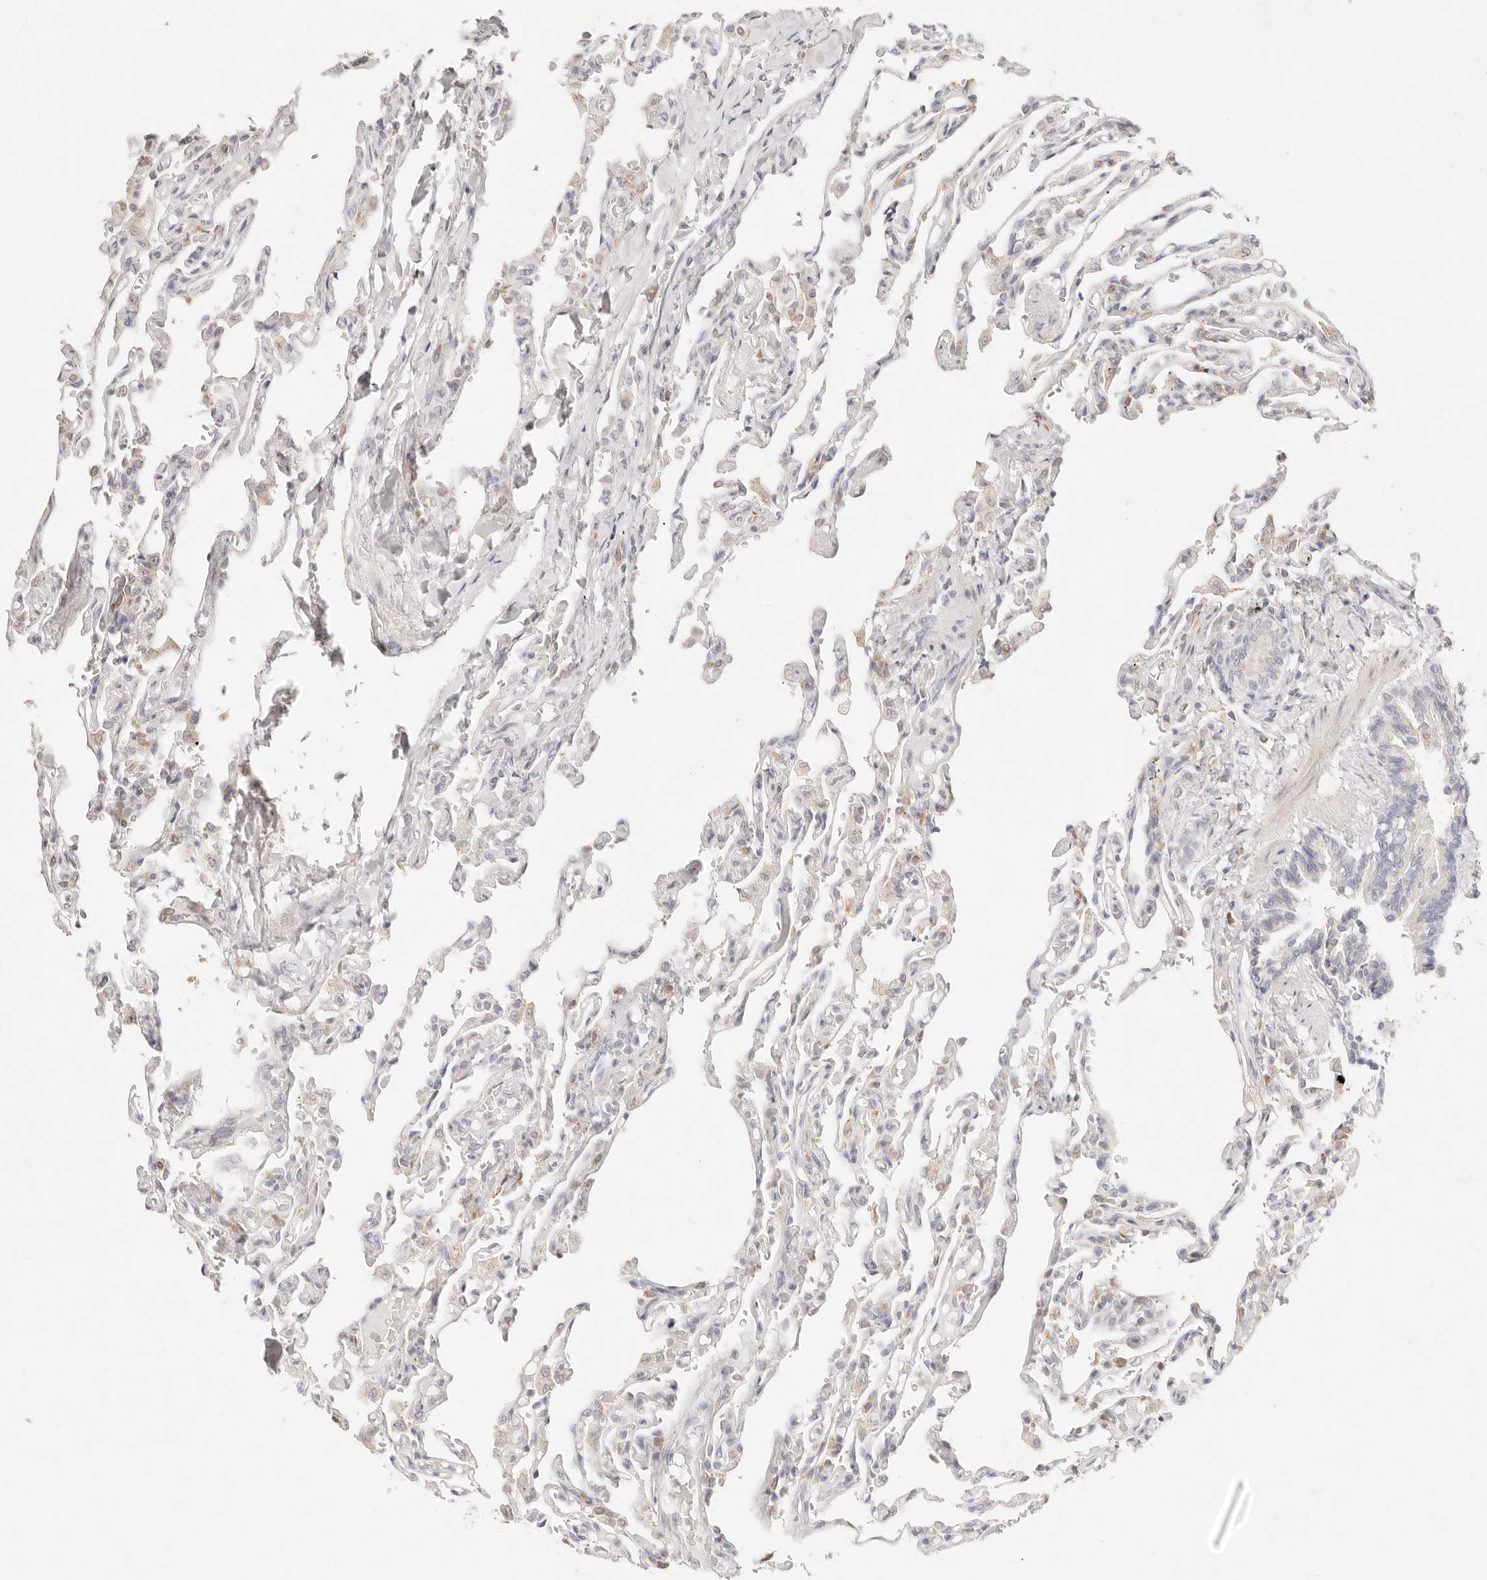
{"staining": {"intensity": "negative", "quantity": "none", "location": "none"}, "tissue": "lung", "cell_type": "Alveolar cells", "image_type": "normal", "snomed": [{"axis": "morphology", "description": "Normal tissue, NOS"}, {"axis": "topography", "description": "Lung"}], "caption": "An immunohistochemistry photomicrograph of unremarkable lung is shown. There is no staining in alveolar cells of lung.", "gene": "GPR156", "patient": {"sex": "male", "age": 21}}